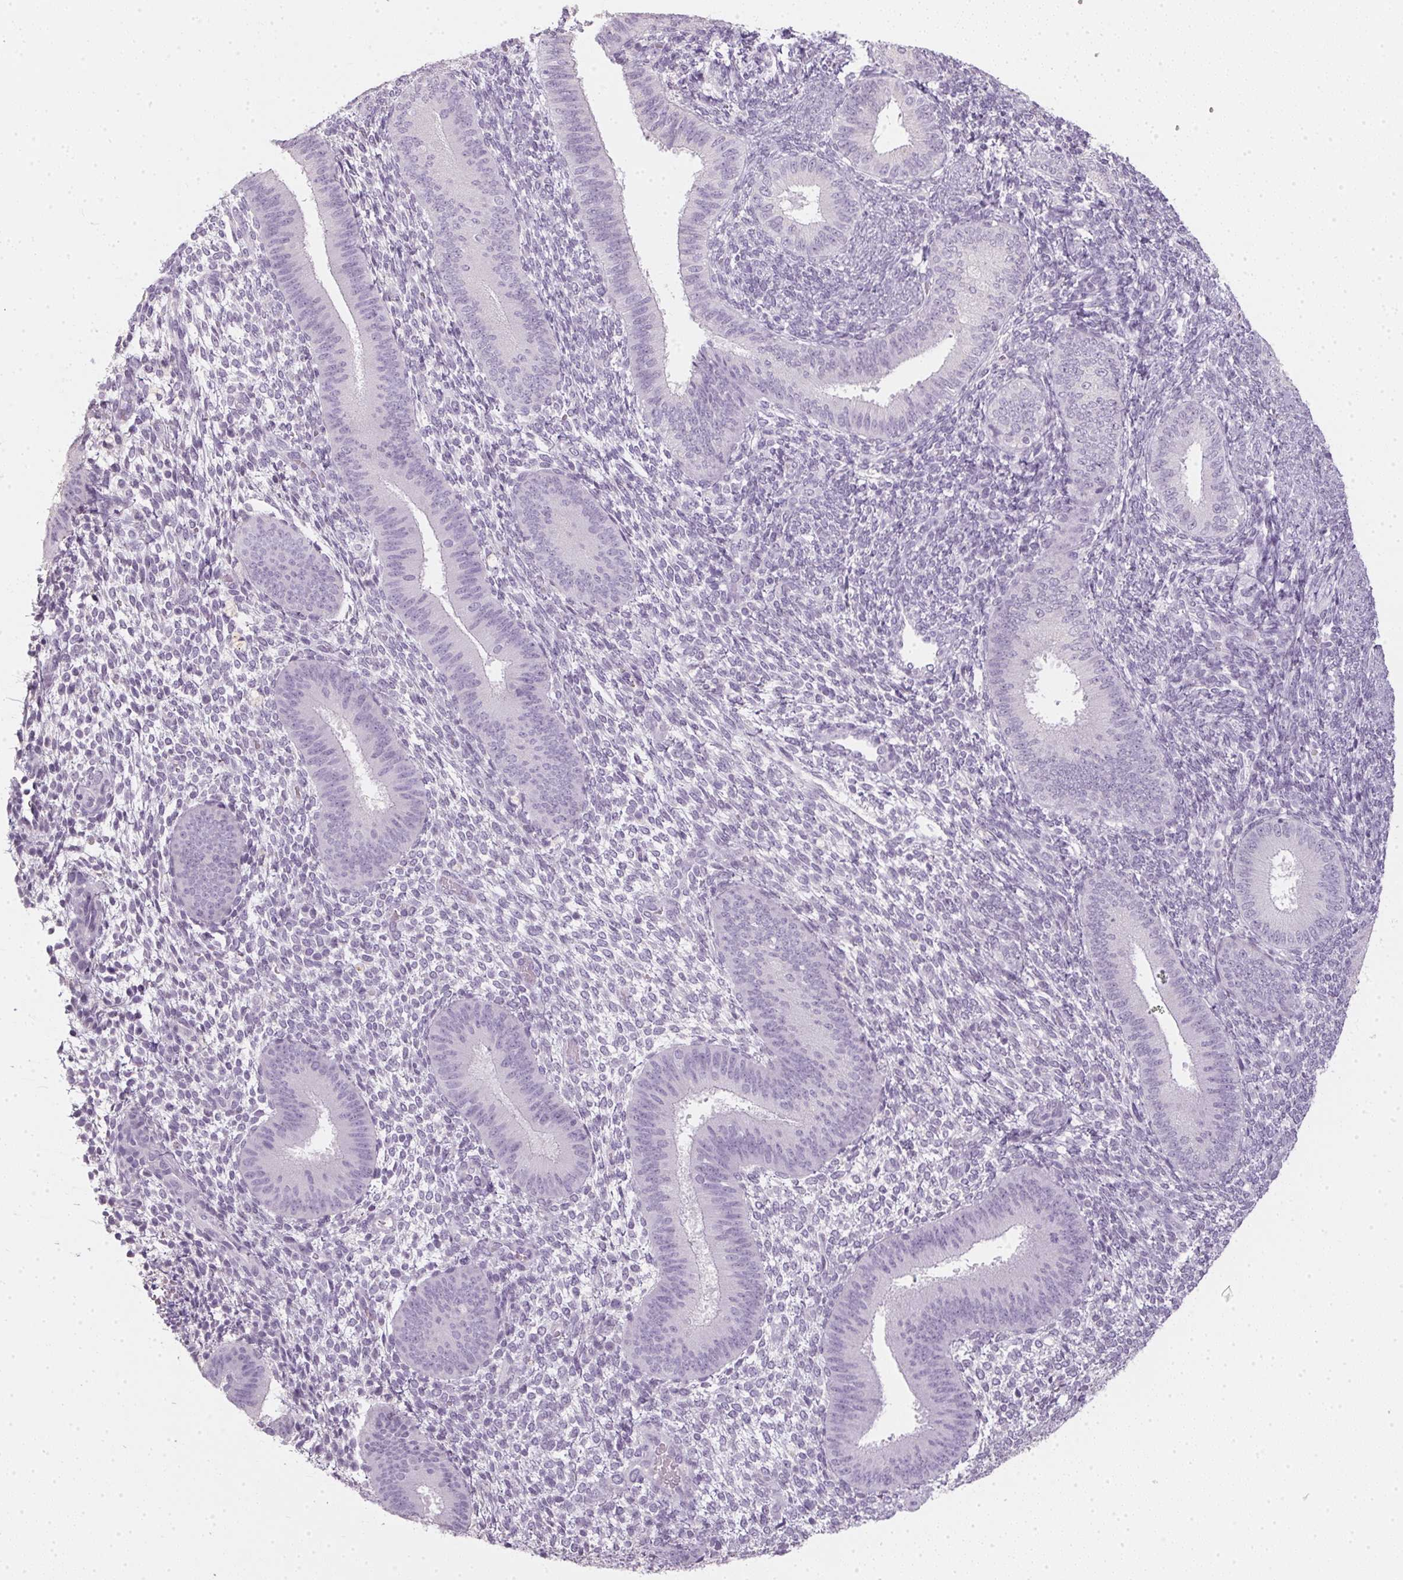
{"staining": {"intensity": "negative", "quantity": "none", "location": "none"}, "tissue": "endometrium", "cell_type": "Cells in endometrial stroma", "image_type": "normal", "snomed": [{"axis": "morphology", "description": "Normal tissue, NOS"}, {"axis": "topography", "description": "Endometrium"}], "caption": "This is a histopathology image of immunohistochemistry staining of normal endometrium, which shows no positivity in cells in endometrial stroma.", "gene": "TMEM72", "patient": {"sex": "female", "age": 39}}